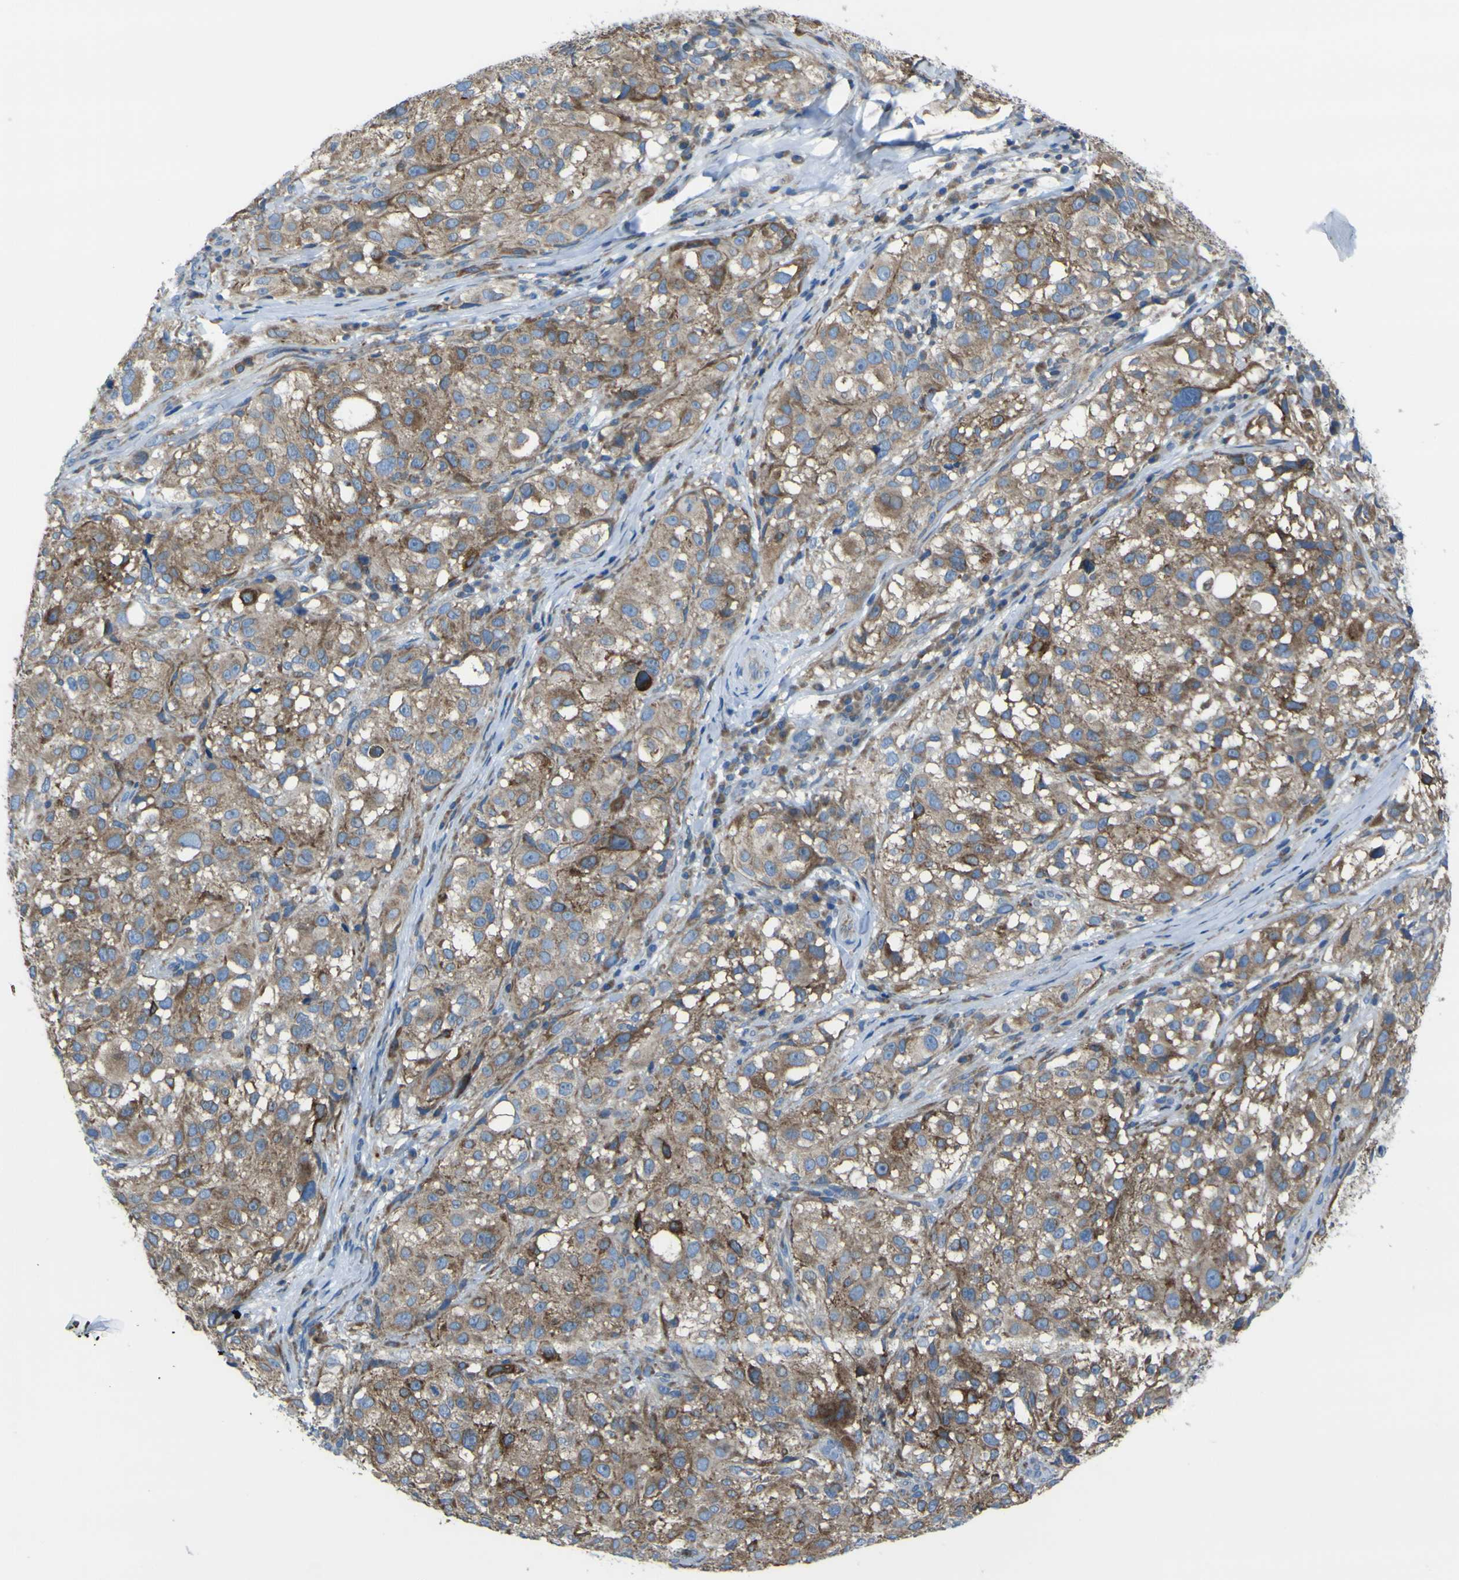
{"staining": {"intensity": "moderate", "quantity": ">75%", "location": "cytoplasmic/membranous"}, "tissue": "melanoma", "cell_type": "Tumor cells", "image_type": "cancer", "snomed": [{"axis": "morphology", "description": "Necrosis, NOS"}, {"axis": "morphology", "description": "Malignant melanoma, NOS"}, {"axis": "topography", "description": "Skin"}], "caption": "A photomicrograph of melanoma stained for a protein demonstrates moderate cytoplasmic/membranous brown staining in tumor cells.", "gene": "STIM1", "patient": {"sex": "female", "age": 87}}